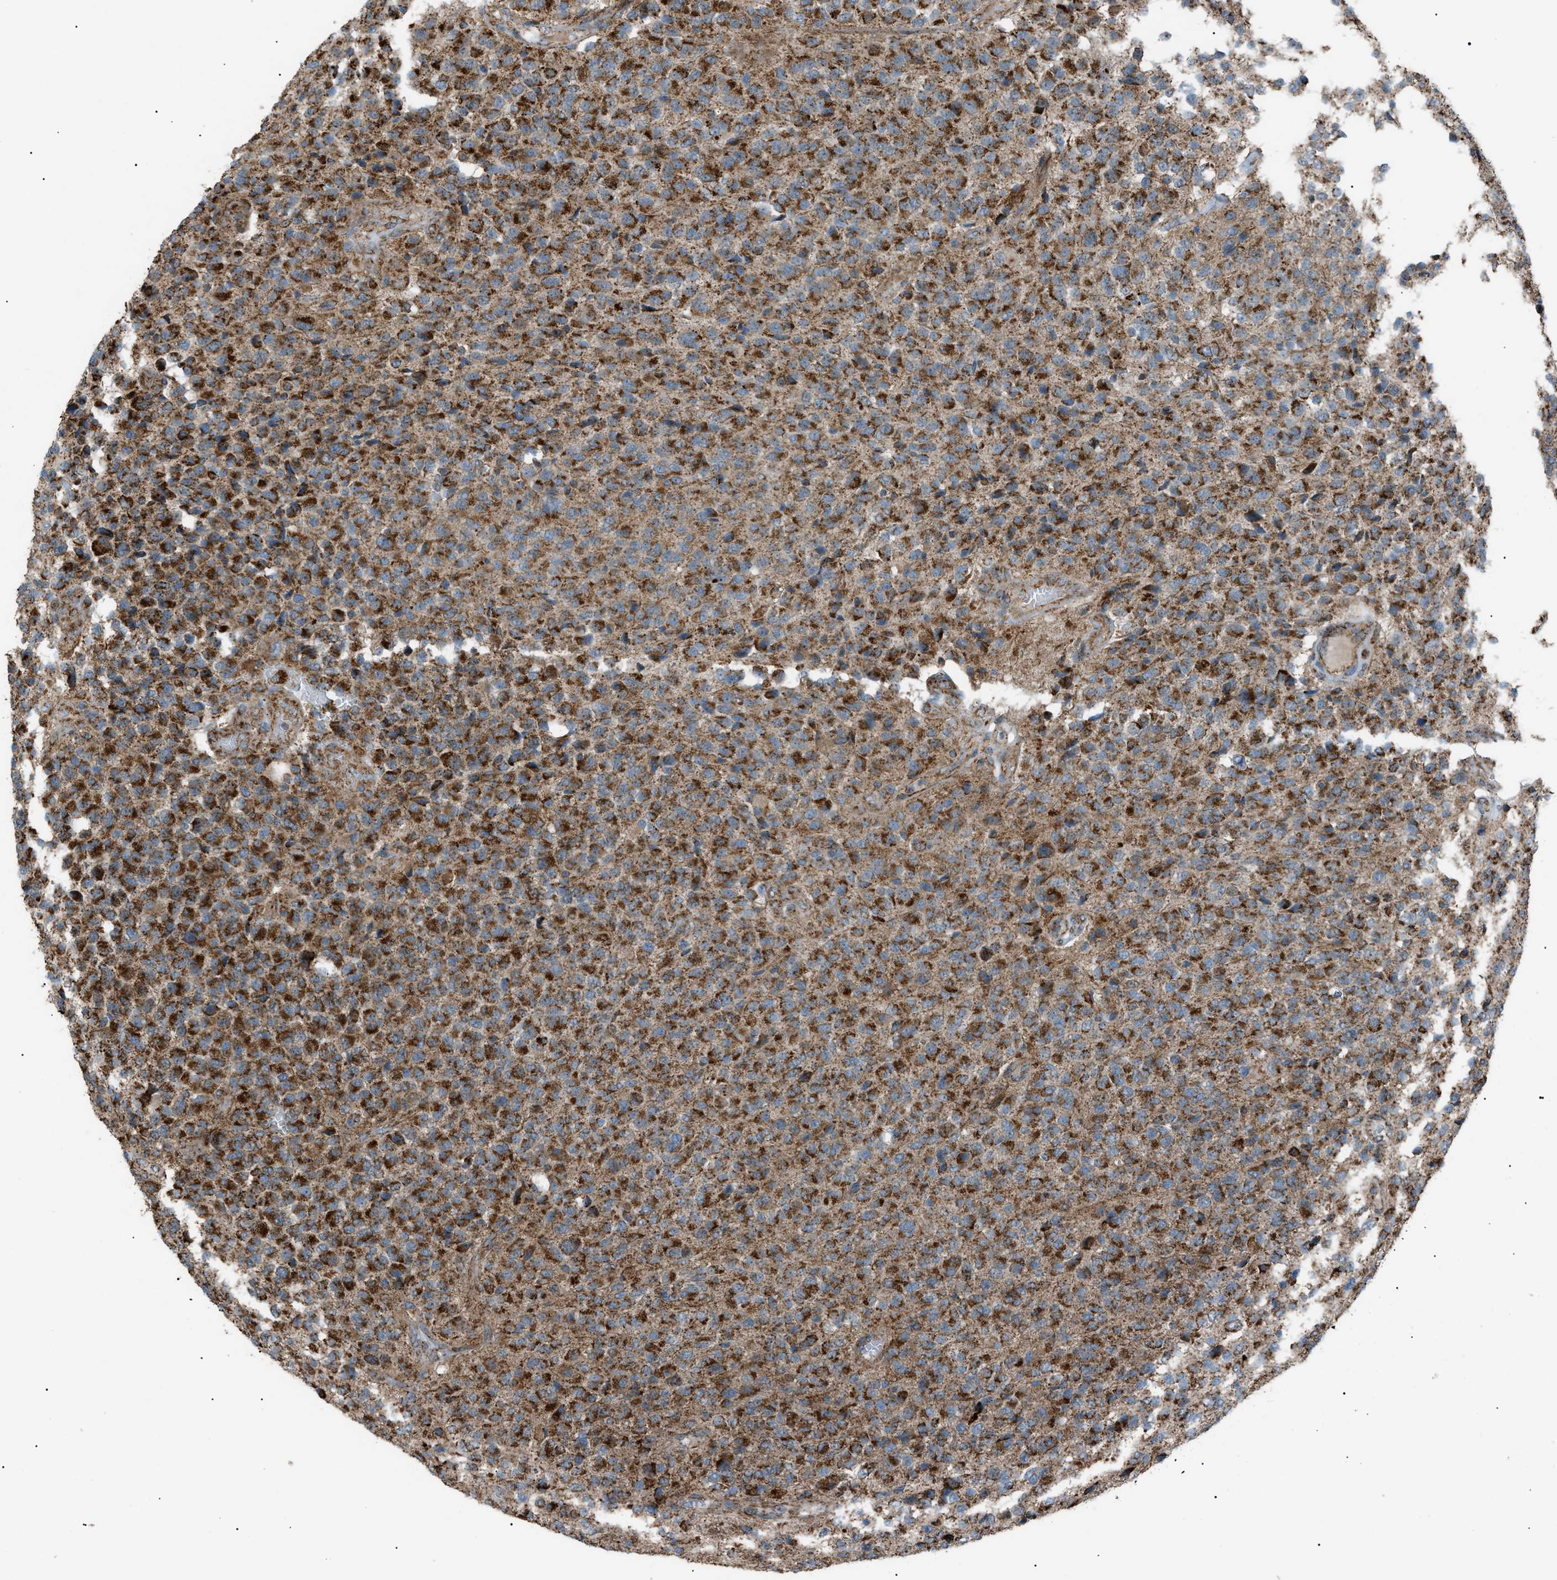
{"staining": {"intensity": "moderate", "quantity": ">75%", "location": "cytoplasmic/membranous"}, "tissue": "glioma", "cell_type": "Tumor cells", "image_type": "cancer", "snomed": [{"axis": "morphology", "description": "Glioma, malignant, High grade"}, {"axis": "topography", "description": "pancreas cauda"}], "caption": "Immunohistochemistry of glioma demonstrates medium levels of moderate cytoplasmic/membranous expression in about >75% of tumor cells.", "gene": "C1GALT1C1", "patient": {"sex": "male", "age": 60}}